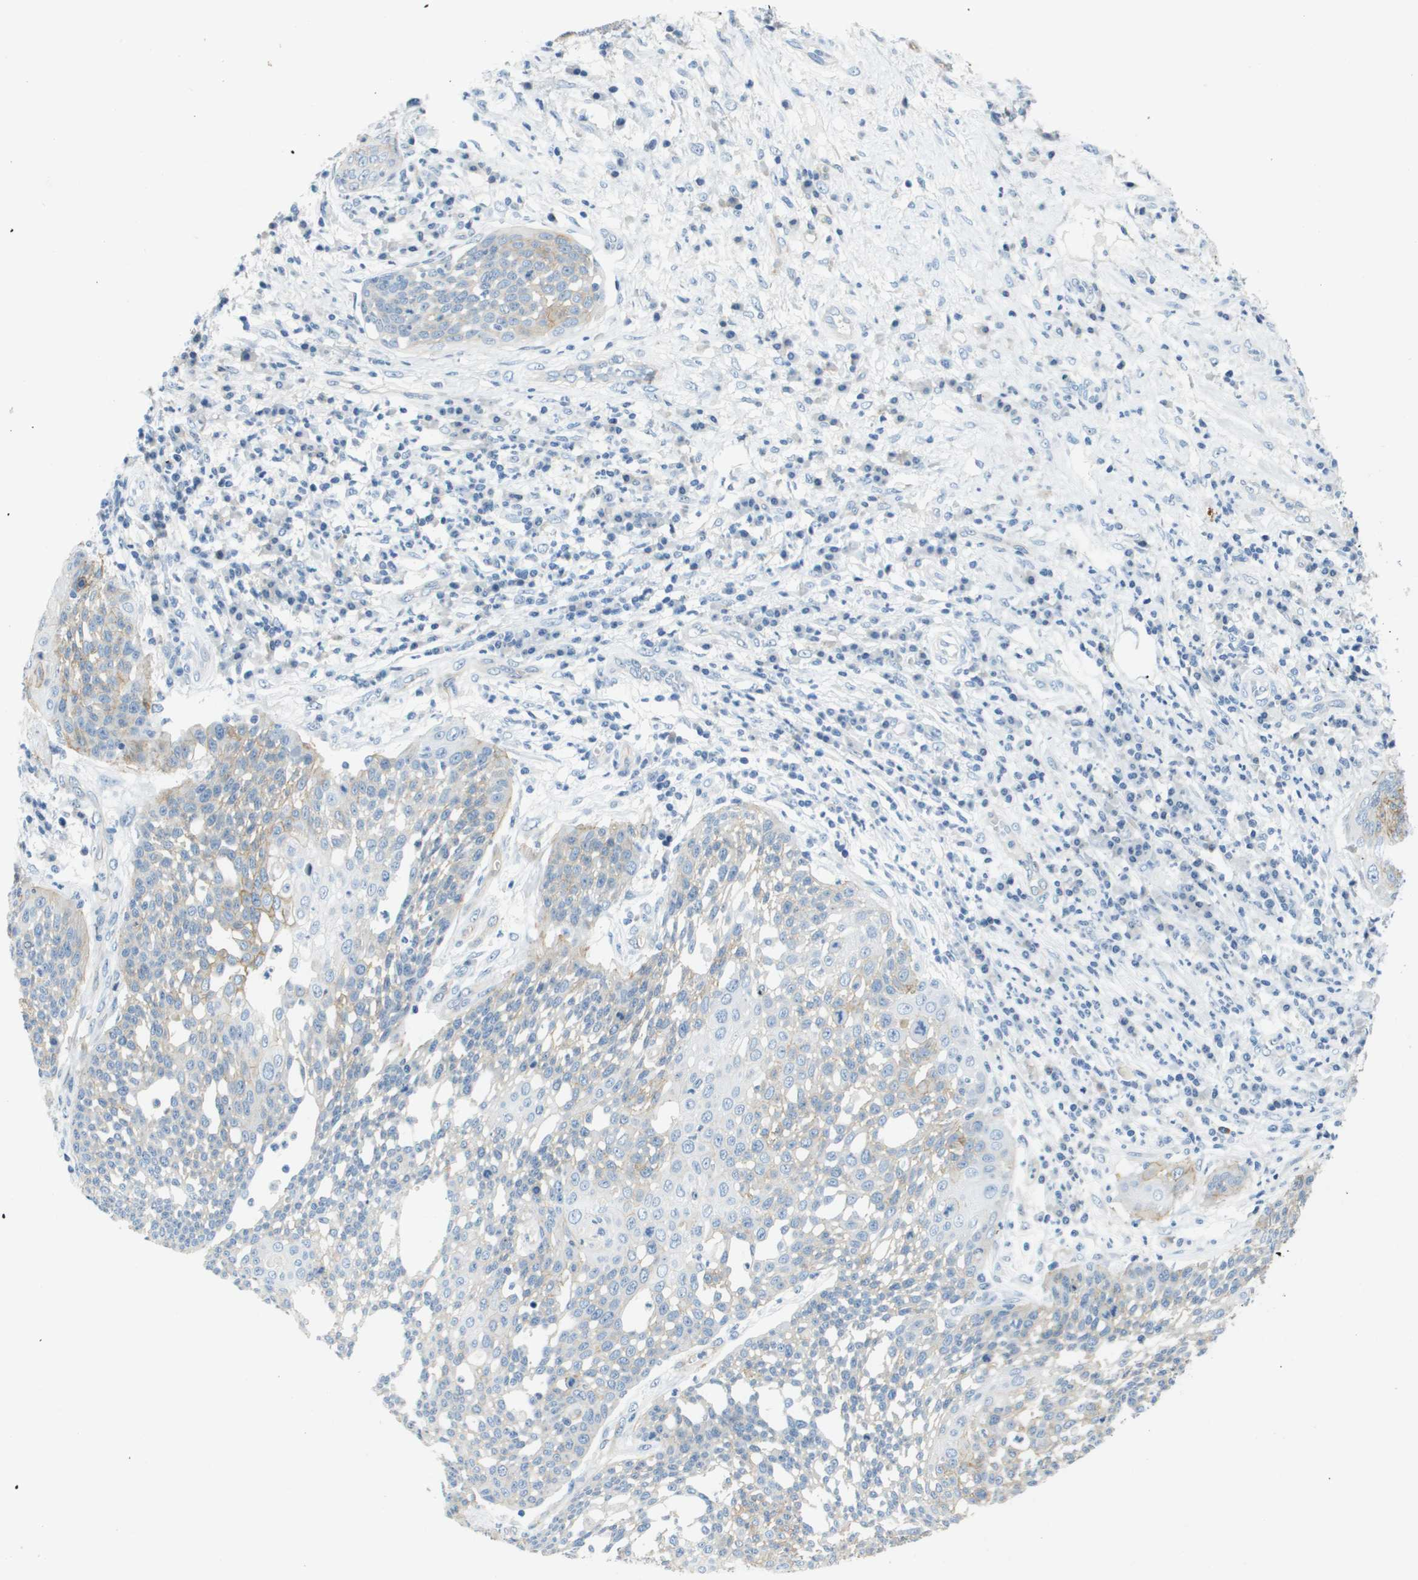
{"staining": {"intensity": "weak", "quantity": "<25%", "location": "cytoplasmic/membranous"}, "tissue": "cervical cancer", "cell_type": "Tumor cells", "image_type": "cancer", "snomed": [{"axis": "morphology", "description": "Squamous cell carcinoma, NOS"}, {"axis": "topography", "description": "Cervix"}], "caption": "The photomicrograph shows no staining of tumor cells in cervical squamous cell carcinoma. Brightfield microscopy of immunohistochemistry stained with DAB (brown) and hematoxylin (blue), captured at high magnification.", "gene": "ITGA6", "patient": {"sex": "female", "age": 34}}